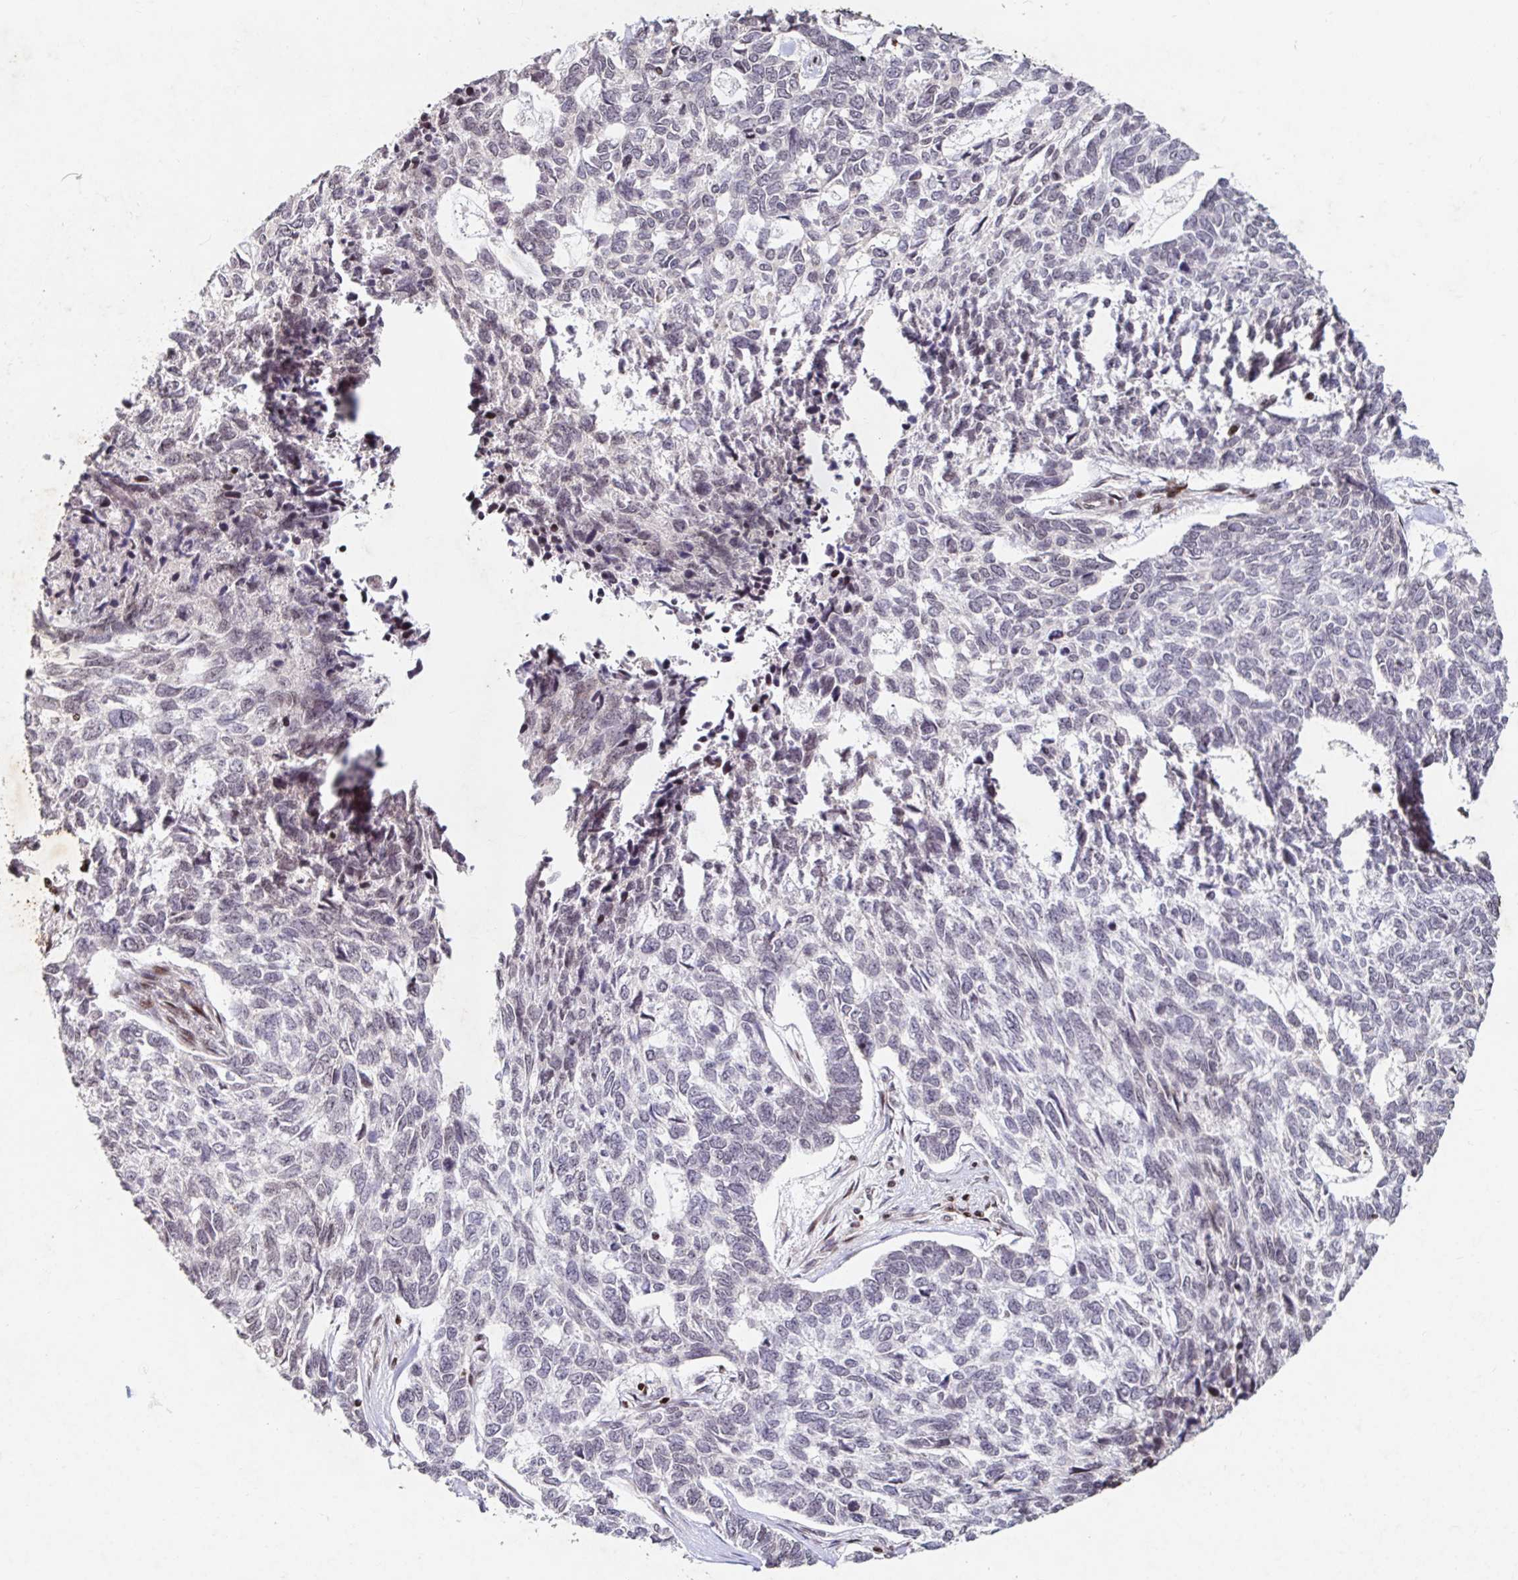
{"staining": {"intensity": "negative", "quantity": "none", "location": "none"}, "tissue": "skin cancer", "cell_type": "Tumor cells", "image_type": "cancer", "snomed": [{"axis": "morphology", "description": "Basal cell carcinoma"}, {"axis": "topography", "description": "Skin"}], "caption": "DAB (3,3'-diaminobenzidine) immunohistochemical staining of human skin cancer demonstrates no significant positivity in tumor cells. The staining was performed using DAB to visualize the protein expression in brown, while the nuclei were stained in blue with hematoxylin (Magnification: 20x).", "gene": "C19orf53", "patient": {"sex": "female", "age": 65}}